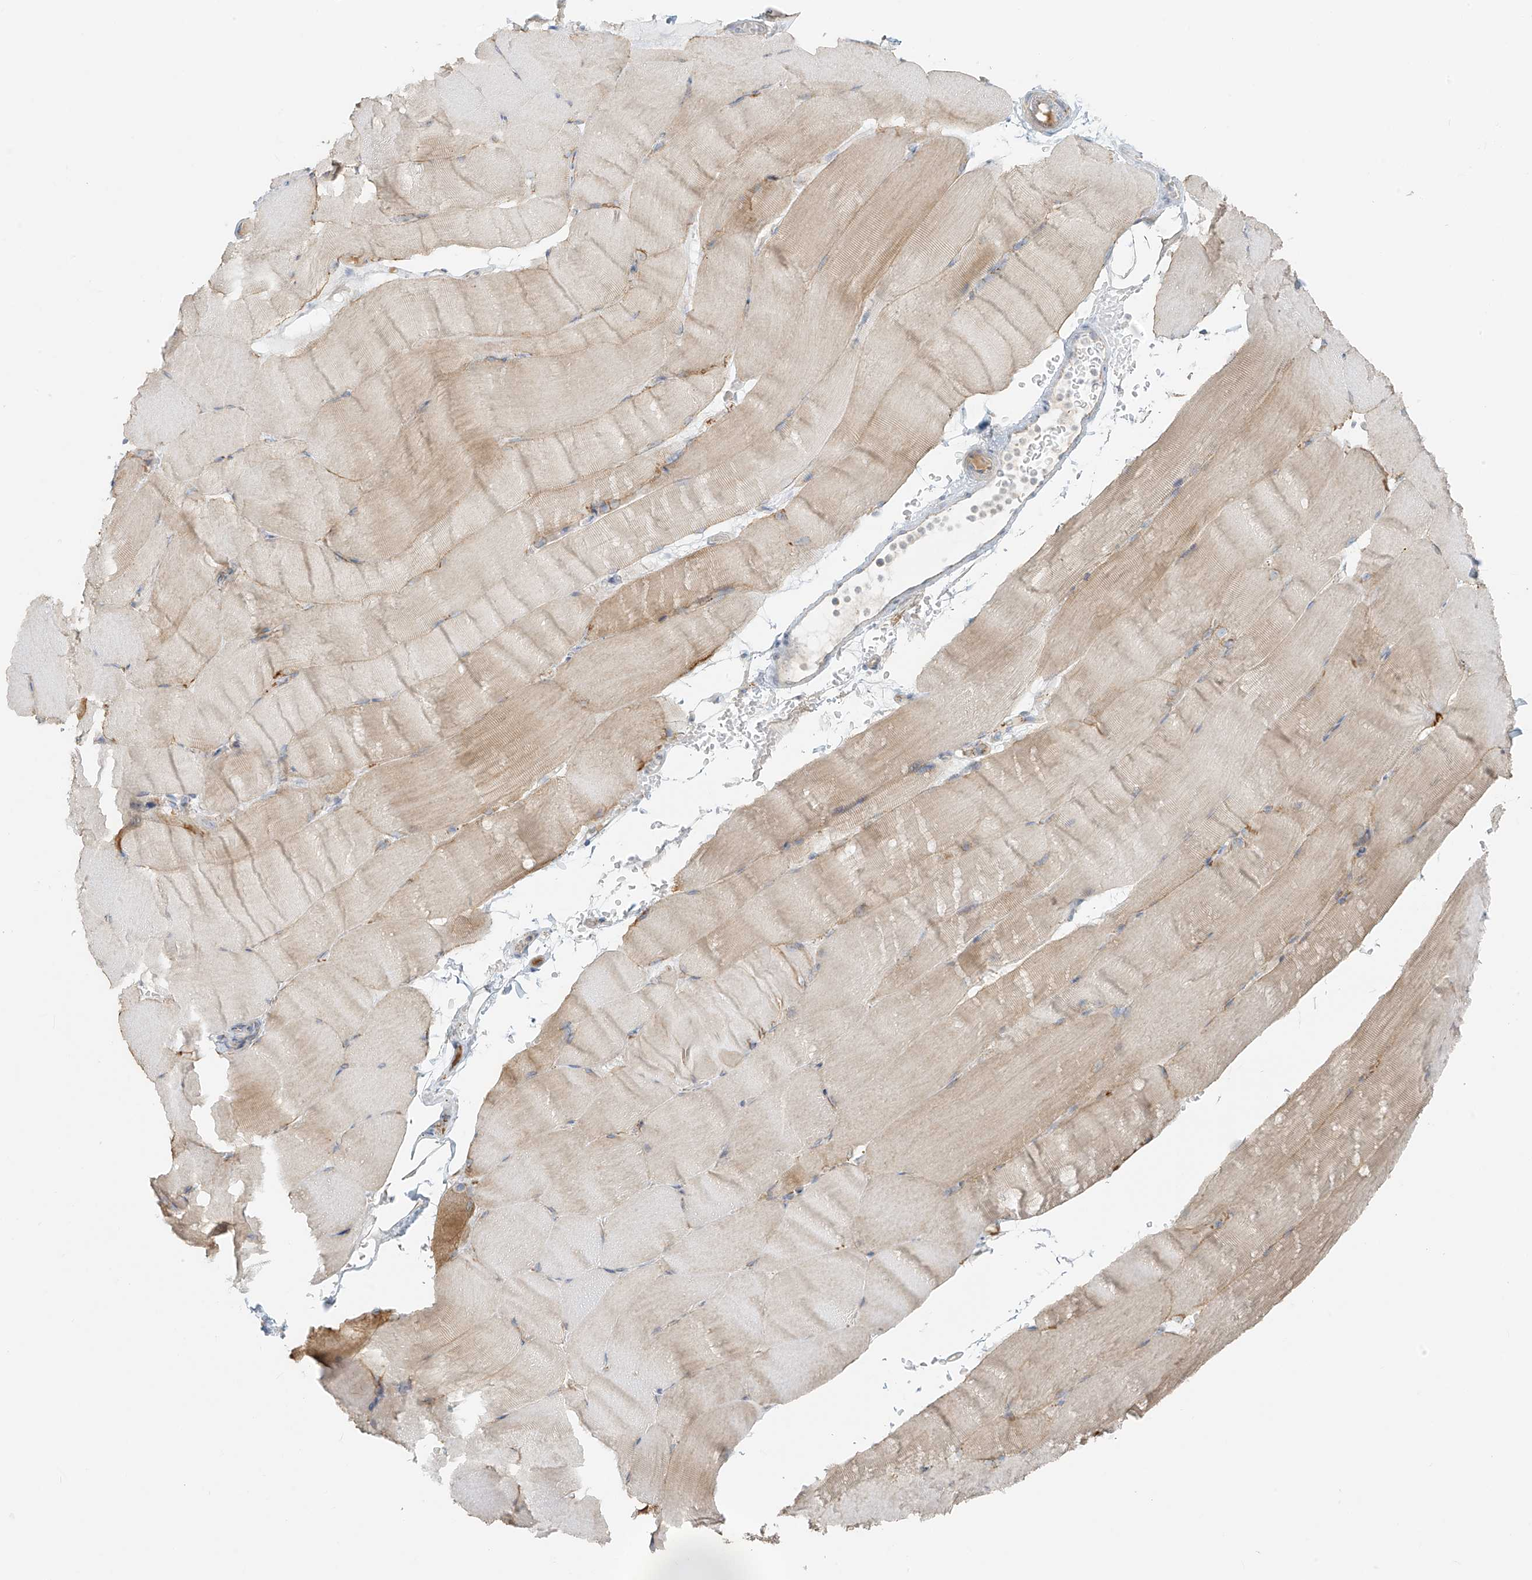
{"staining": {"intensity": "moderate", "quantity": "25%-75%", "location": "cytoplasmic/membranous"}, "tissue": "skeletal muscle", "cell_type": "Myocytes", "image_type": "normal", "snomed": [{"axis": "morphology", "description": "Normal tissue, NOS"}, {"axis": "topography", "description": "Skeletal muscle"}, {"axis": "topography", "description": "Parathyroid gland"}], "caption": "Normal skeletal muscle shows moderate cytoplasmic/membranous expression in about 25%-75% of myocytes.", "gene": "UST", "patient": {"sex": "female", "age": 37}}